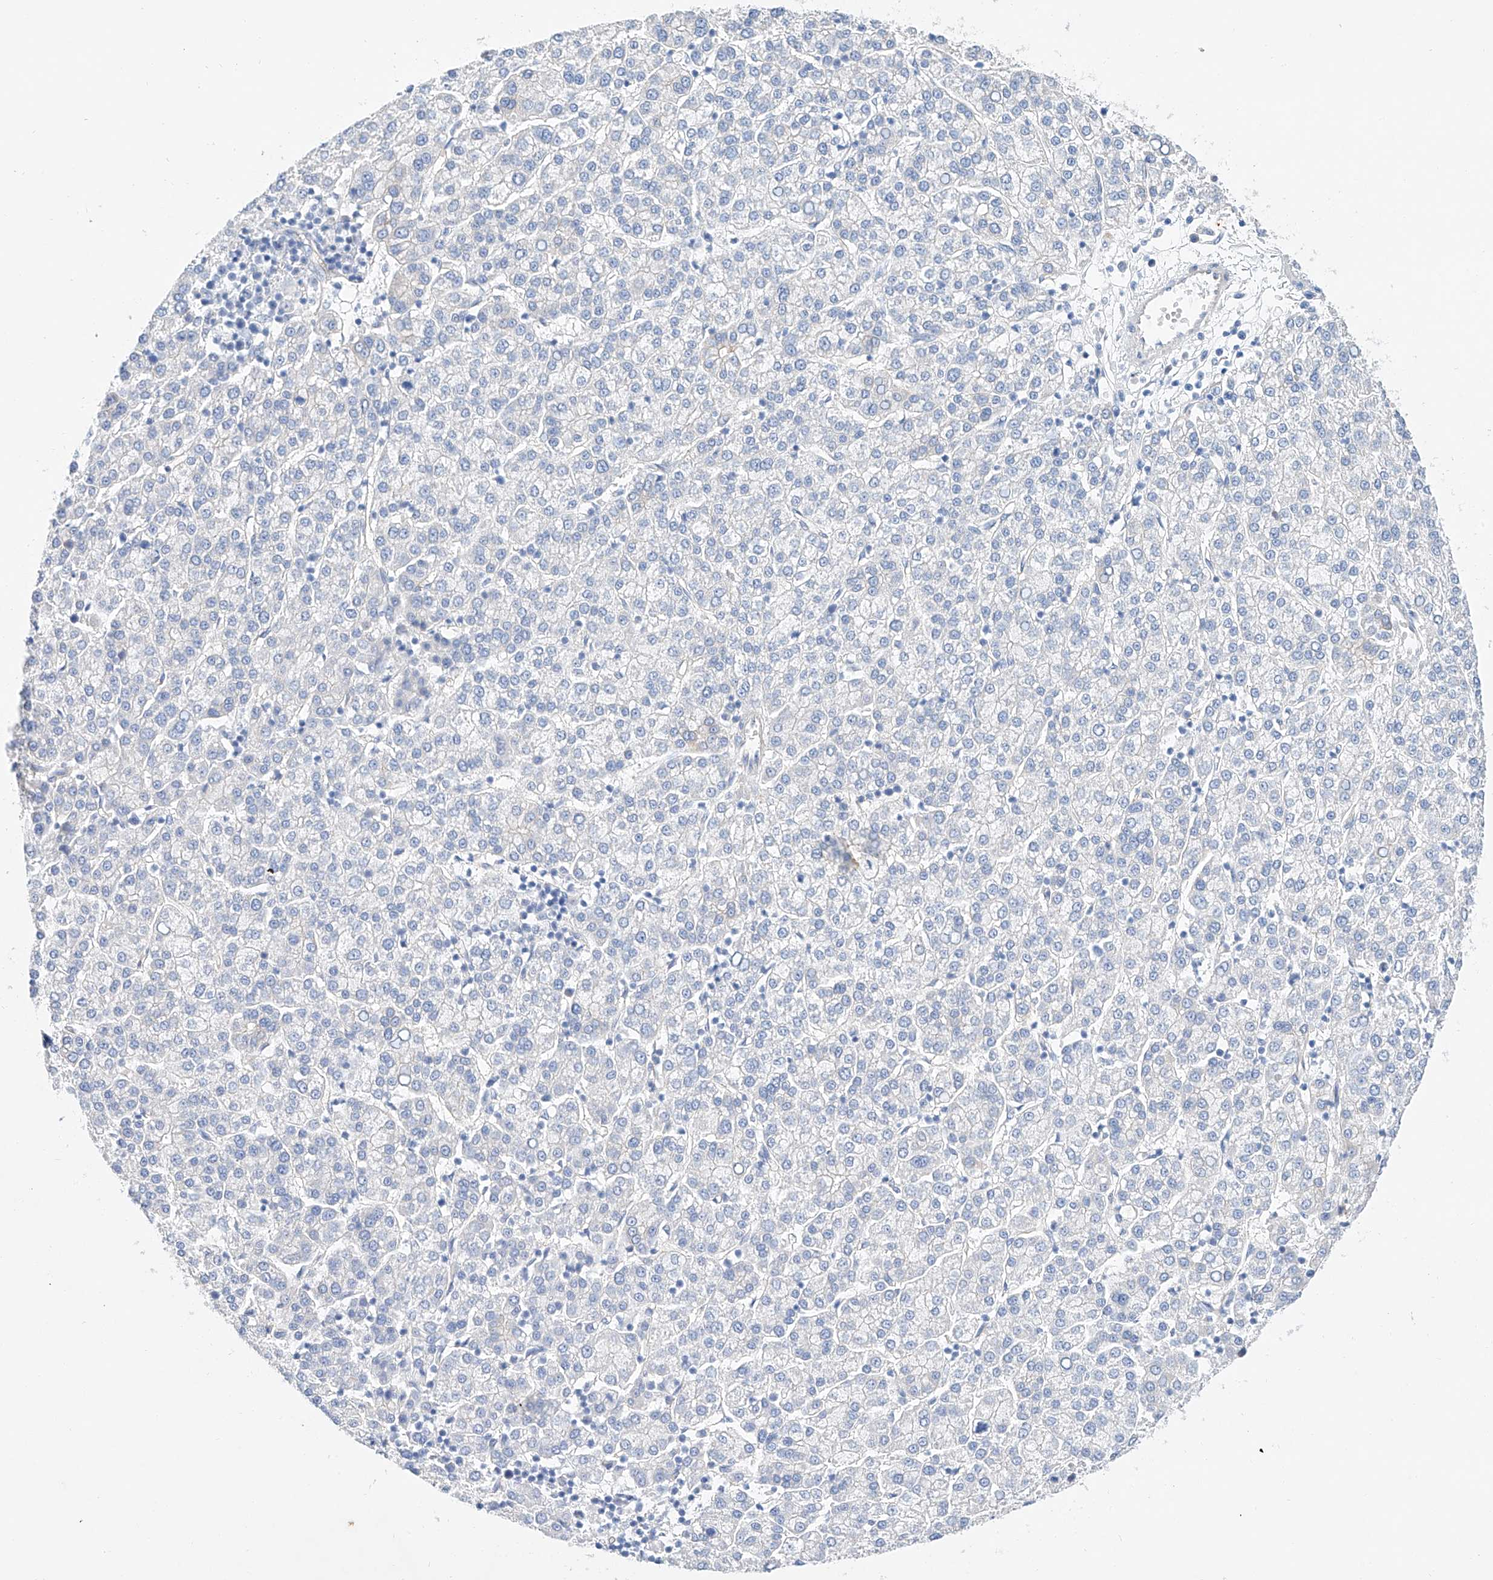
{"staining": {"intensity": "negative", "quantity": "none", "location": "none"}, "tissue": "liver cancer", "cell_type": "Tumor cells", "image_type": "cancer", "snomed": [{"axis": "morphology", "description": "Carcinoma, Hepatocellular, NOS"}, {"axis": "topography", "description": "Liver"}], "caption": "A photomicrograph of liver hepatocellular carcinoma stained for a protein displays no brown staining in tumor cells.", "gene": "SBSPON", "patient": {"sex": "female", "age": 58}}